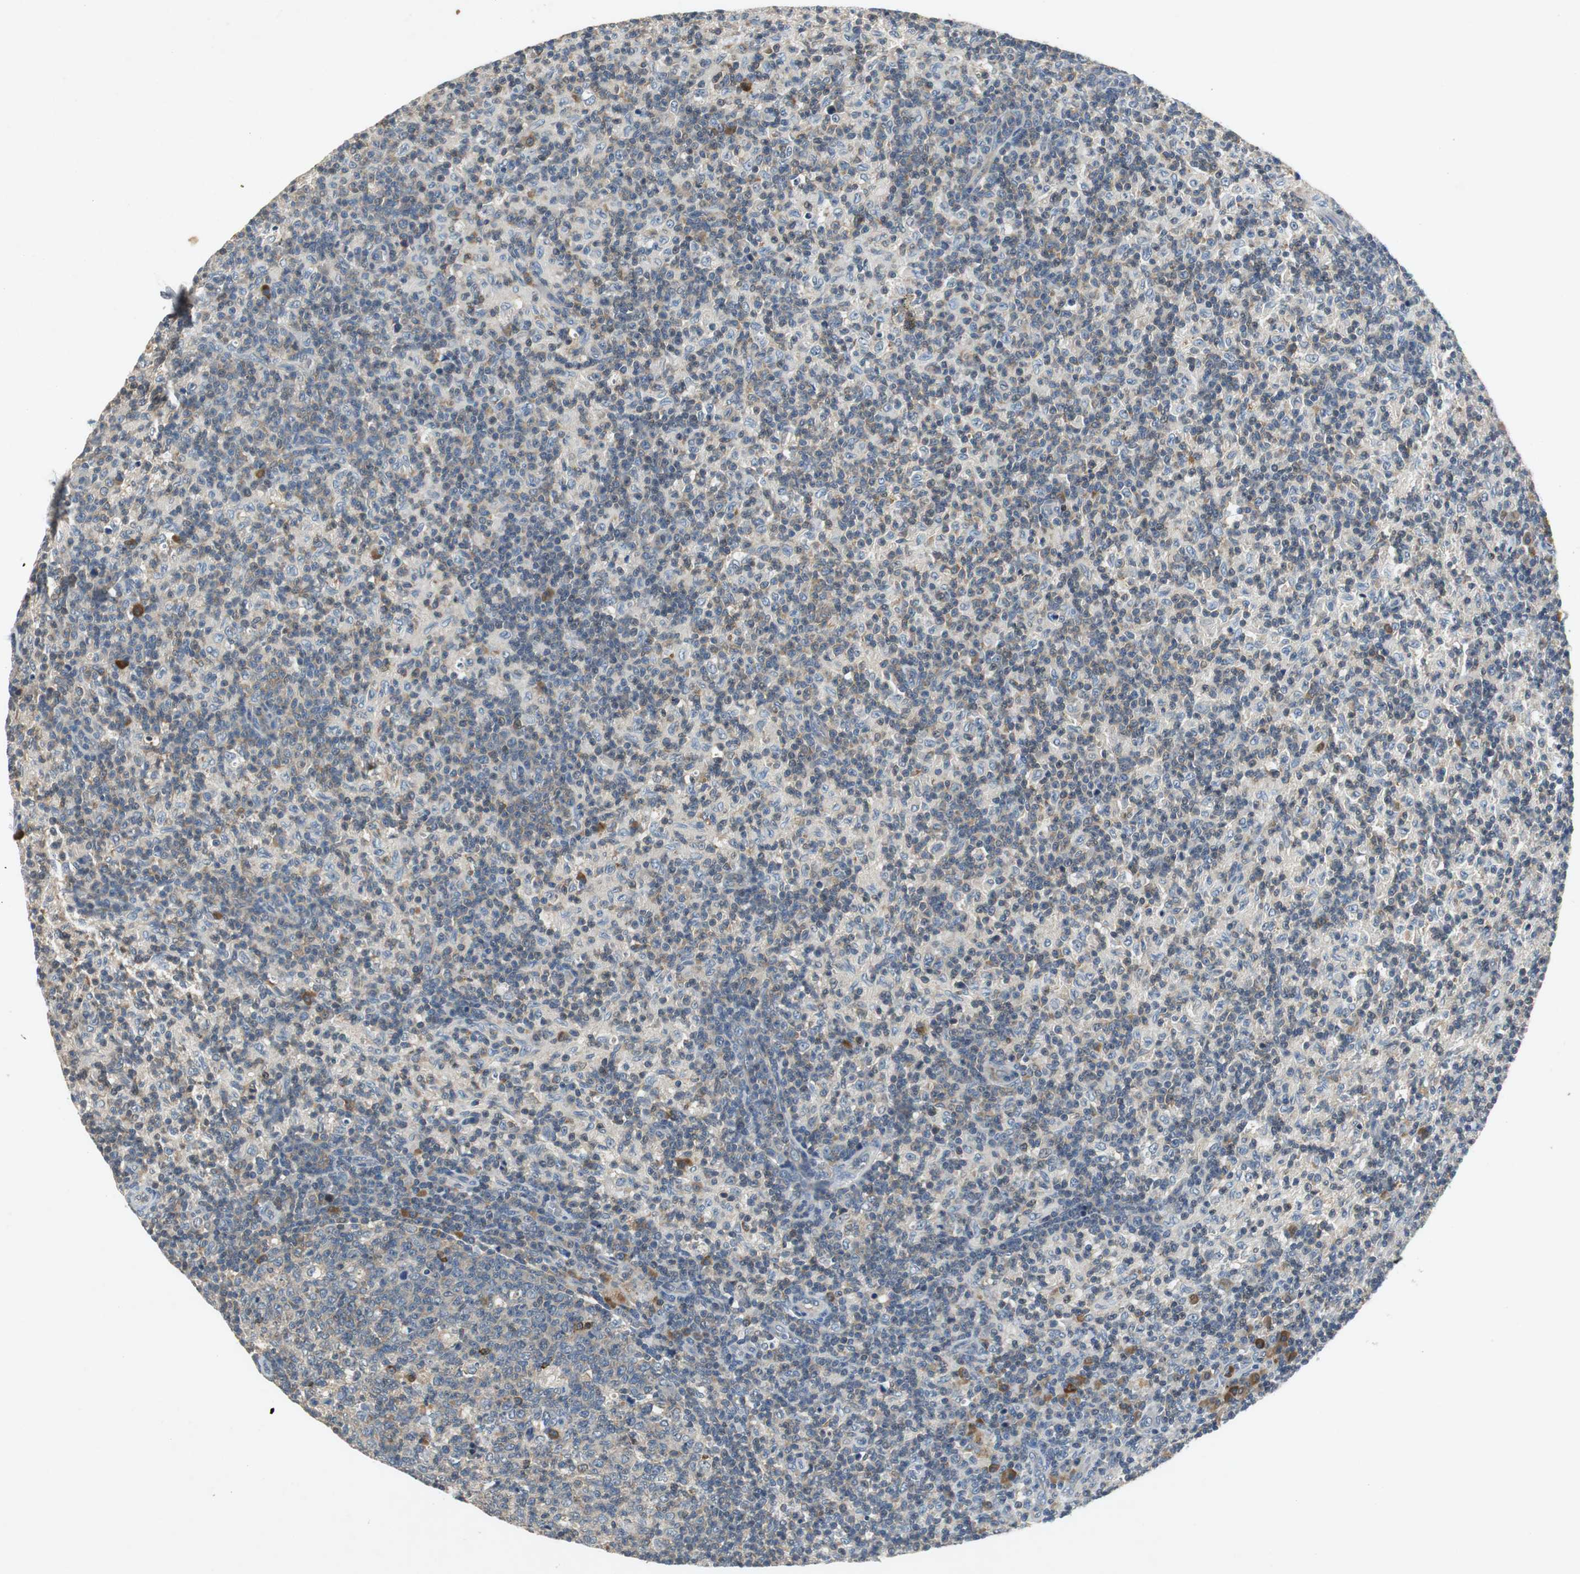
{"staining": {"intensity": "moderate", "quantity": "<25%", "location": "cytoplasmic/membranous"}, "tissue": "lymph node", "cell_type": "Germinal center cells", "image_type": "normal", "snomed": [{"axis": "morphology", "description": "Normal tissue, NOS"}, {"axis": "morphology", "description": "Inflammation, NOS"}, {"axis": "topography", "description": "Lymph node"}], "caption": "Protein analysis of benign lymph node shows moderate cytoplasmic/membranous positivity in about <25% of germinal center cells. (DAB = brown stain, brightfield microscopy at high magnification).", "gene": "GLCCI1", "patient": {"sex": "male", "age": 55}}